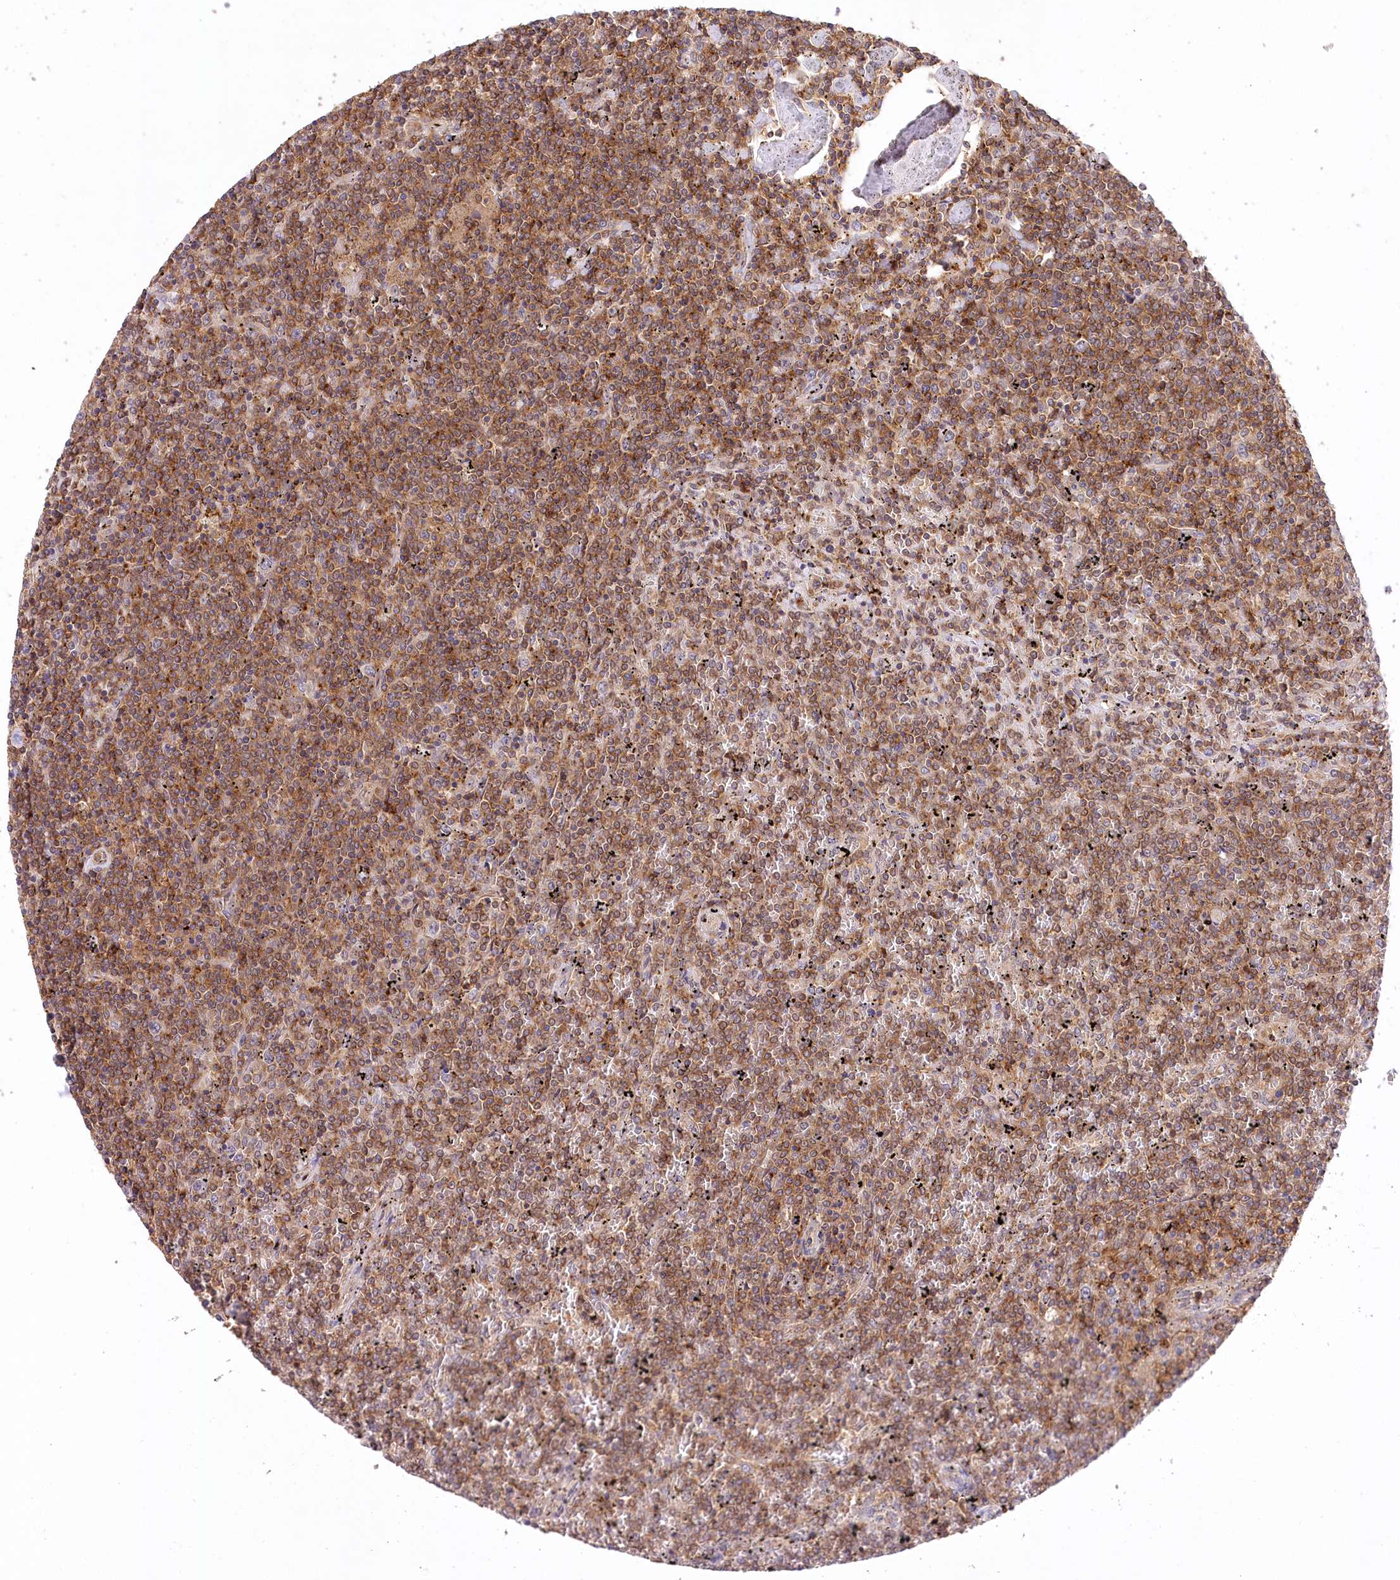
{"staining": {"intensity": "strong", "quantity": ">75%", "location": "cytoplasmic/membranous"}, "tissue": "lymphoma", "cell_type": "Tumor cells", "image_type": "cancer", "snomed": [{"axis": "morphology", "description": "Malignant lymphoma, non-Hodgkin's type, Low grade"}, {"axis": "topography", "description": "Spleen"}], "caption": "Immunohistochemical staining of lymphoma displays strong cytoplasmic/membranous protein staining in about >75% of tumor cells. (DAB (3,3'-diaminobenzidine) IHC, brown staining for protein, blue staining for nuclei).", "gene": "LSS", "patient": {"sex": "female", "age": 19}}